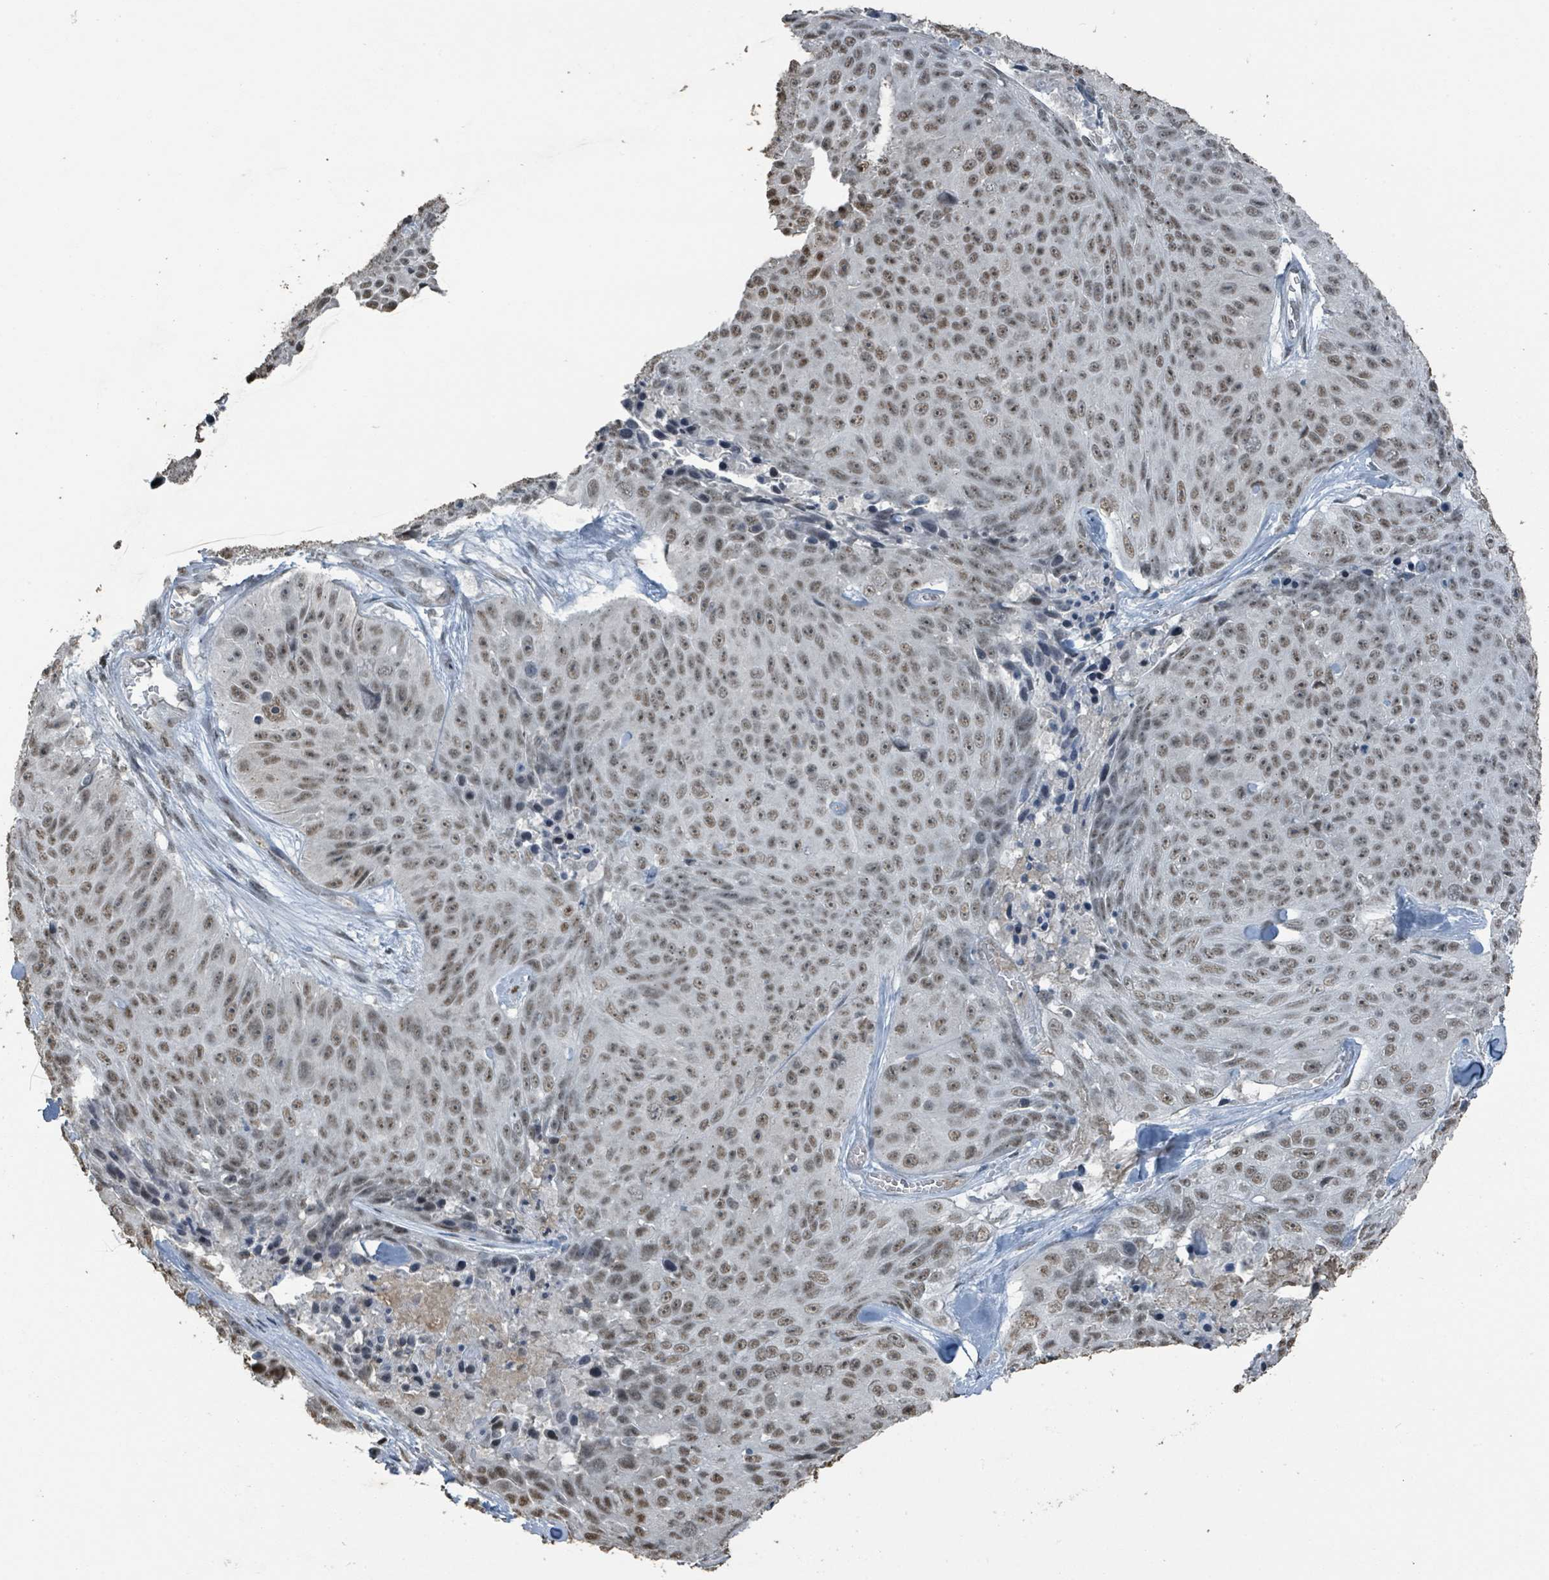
{"staining": {"intensity": "moderate", "quantity": ">75%", "location": "nuclear"}, "tissue": "skin cancer", "cell_type": "Tumor cells", "image_type": "cancer", "snomed": [{"axis": "morphology", "description": "Squamous cell carcinoma, NOS"}, {"axis": "topography", "description": "Skin"}], "caption": "IHC staining of skin cancer, which reveals medium levels of moderate nuclear positivity in approximately >75% of tumor cells indicating moderate nuclear protein staining. The staining was performed using DAB (brown) for protein detection and nuclei were counterstained in hematoxylin (blue).", "gene": "PHIP", "patient": {"sex": "female", "age": 87}}